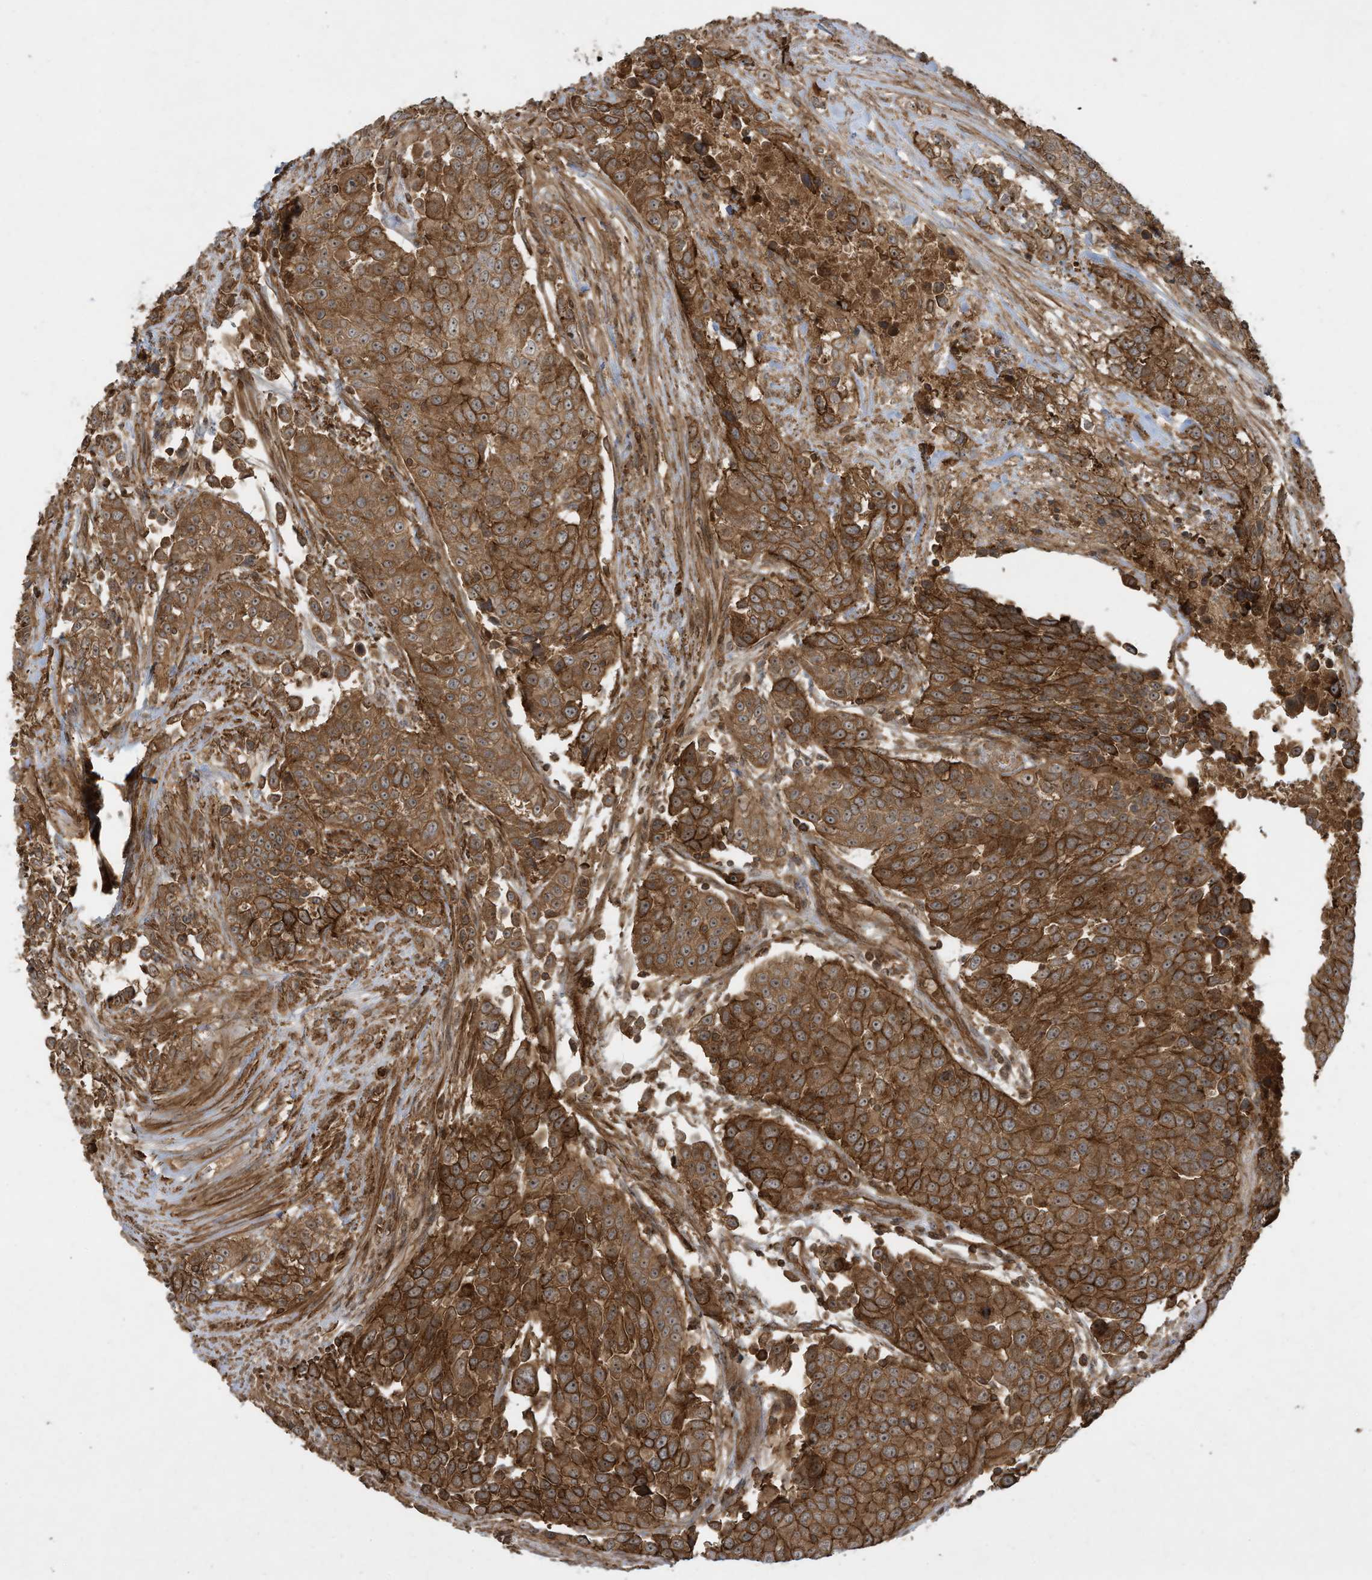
{"staining": {"intensity": "strong", "quantity": ">75%", "location": "cytoplasmic/membranous"}, "tissue": "urothelial cancer", "cell_type": "Tumor cells", "image_type": "cancer", "snomed": [{"axis": "morphology", "description": "Urothelial carcinoma, High grade"}, {"axis": "topography", "description": "Urinary bladder"}], "caption": "The immunohistochemical stain shows strong cytoplasmic/membranous staining in tumor cells of urothelial carcinoma (high-grade) tissue.", "gene": "DDIT4", "patient": {"sex": "female", "age": 80}}